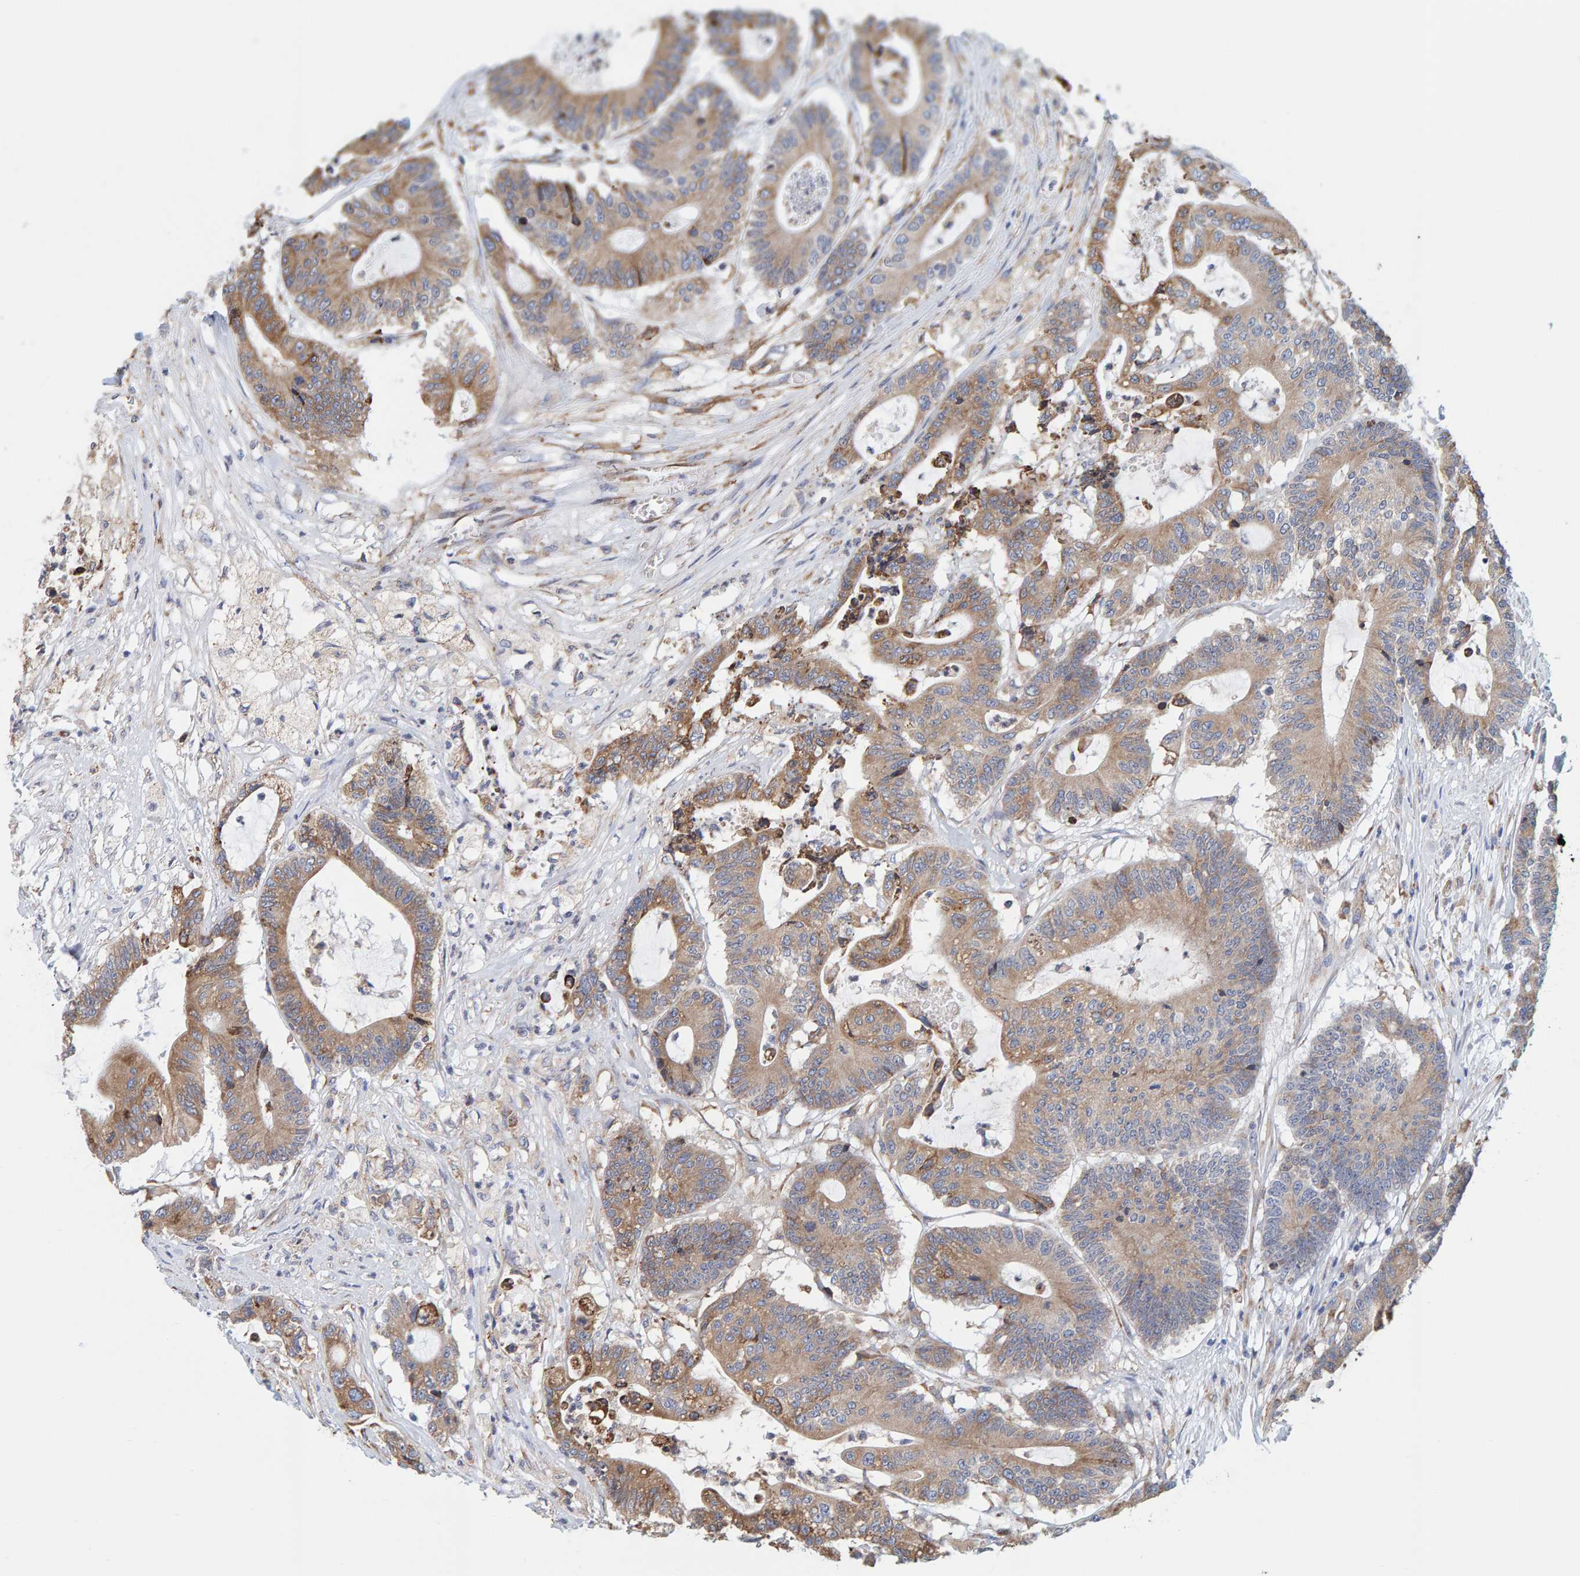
{"staining": {"intensity": "moderate", "quantity": ">75%", "location": "cytoplasmic/membranous"}, "tissue": "colorectal cancer", "cell_type": "Tumor cells", "image_type": "cancer", "snomed": [{"axis": "morphology", "description": "Adenocarcinoma, NOS"}, {"axis": "topography", "description": "Colon"}], "caption": "Colorectal adenocarcinoma stained for a protein (brown) displays moderate cytoplasmic/membranous positive staining in approximately >75% of tumor cells.", "gene": "SGPL1", "patient": {"sex": "female", "age": 84}}